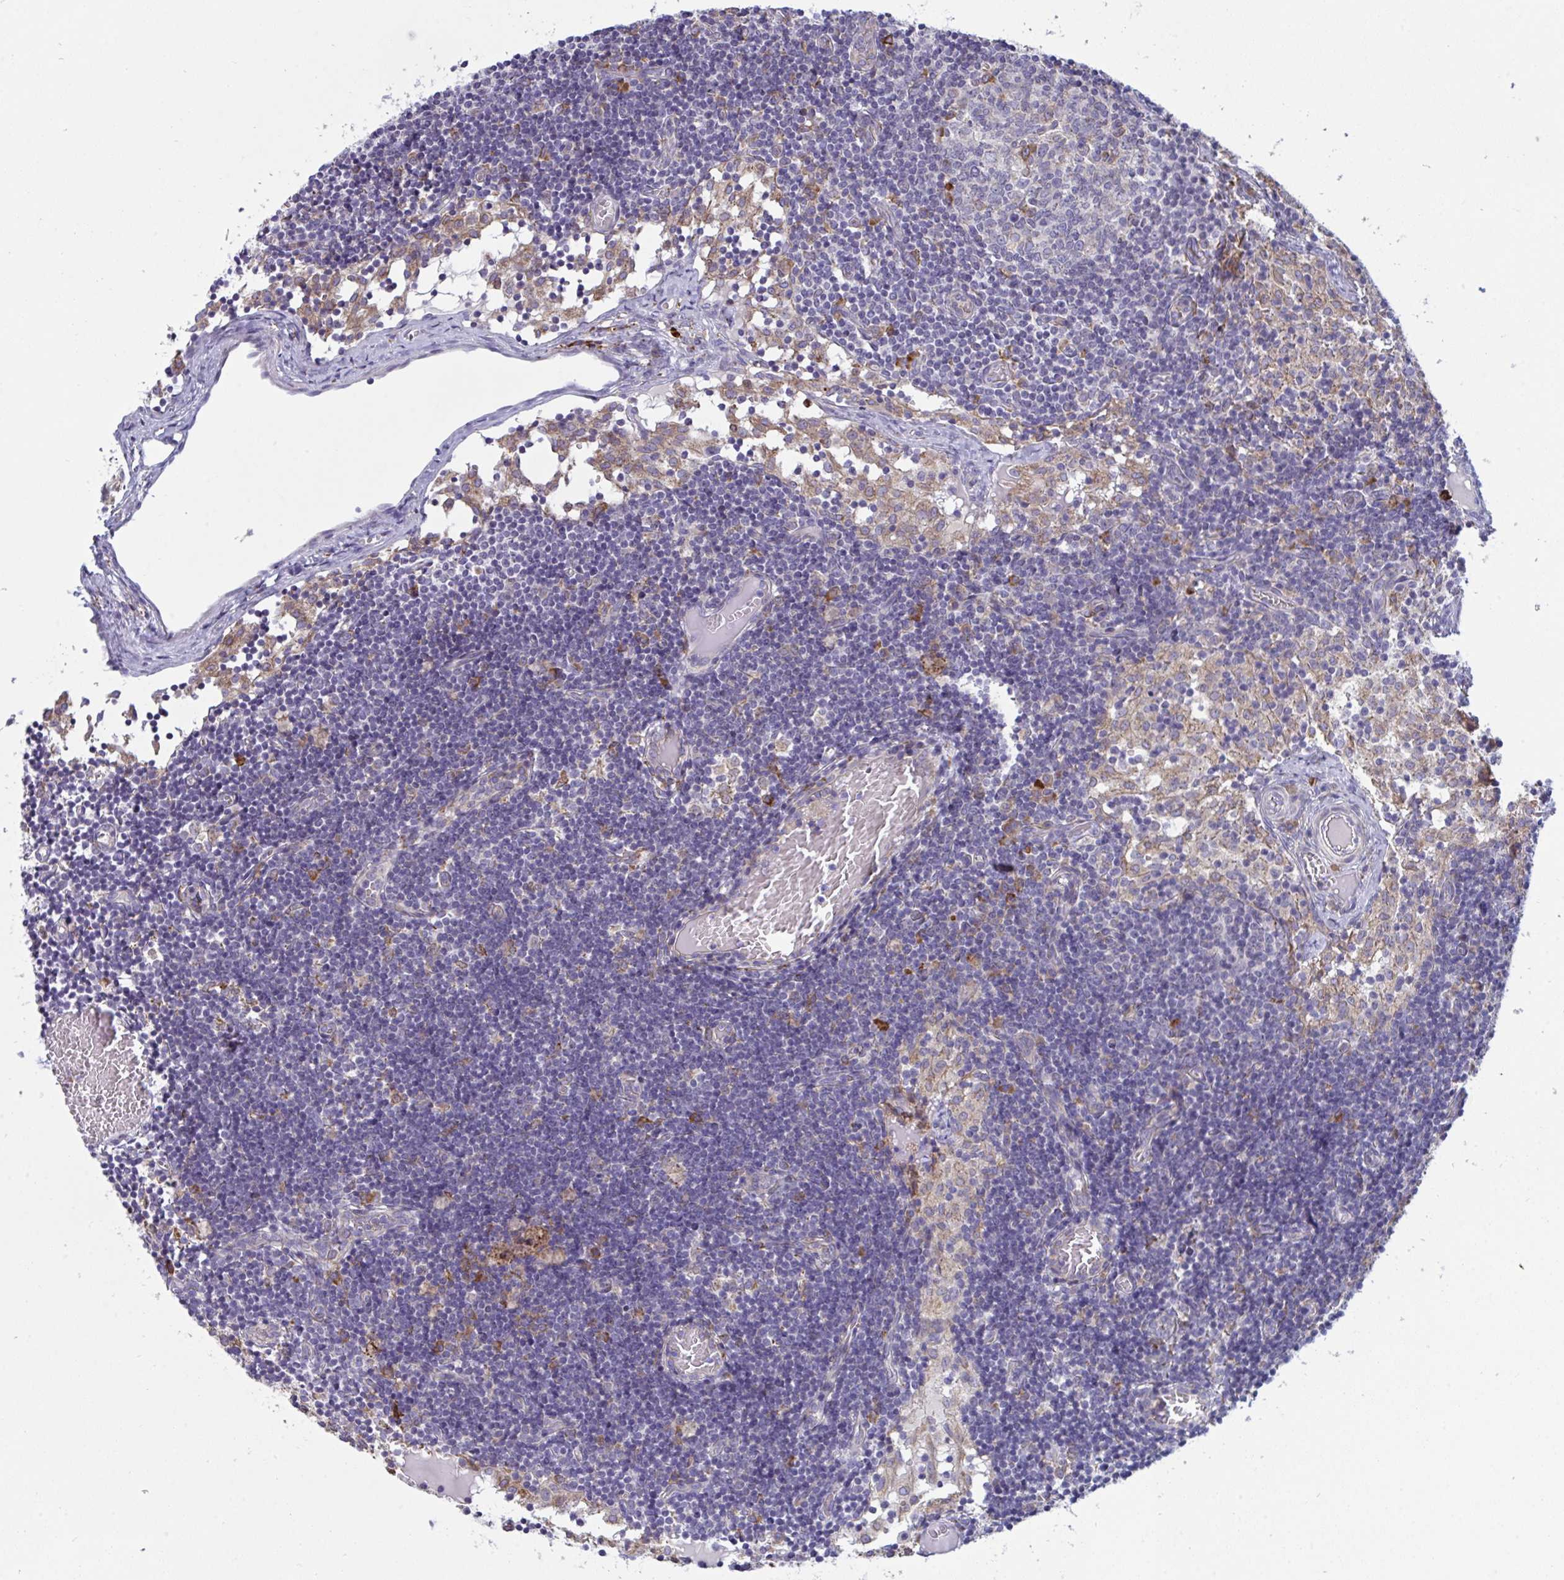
{"staining": {"intensity": "weak", "quantity": "<25%", "location": "cytoplasmic/membranous"}, "tissue": "lymph node", "cell_type": "Germinal center cells", "image_type": "normal", "snomed": [{"axis": "morphology", "description": "Normal tissue, NOS"}, {"axis": "topography", "description": "Lymph node"}], "caption": "This is an immunohistochemistry photomicrograph of unremarkable lymph node. There is no staining in germinal center cells.", "gene": "MYMK", "patient": {"sex": "female", "age": 31}}